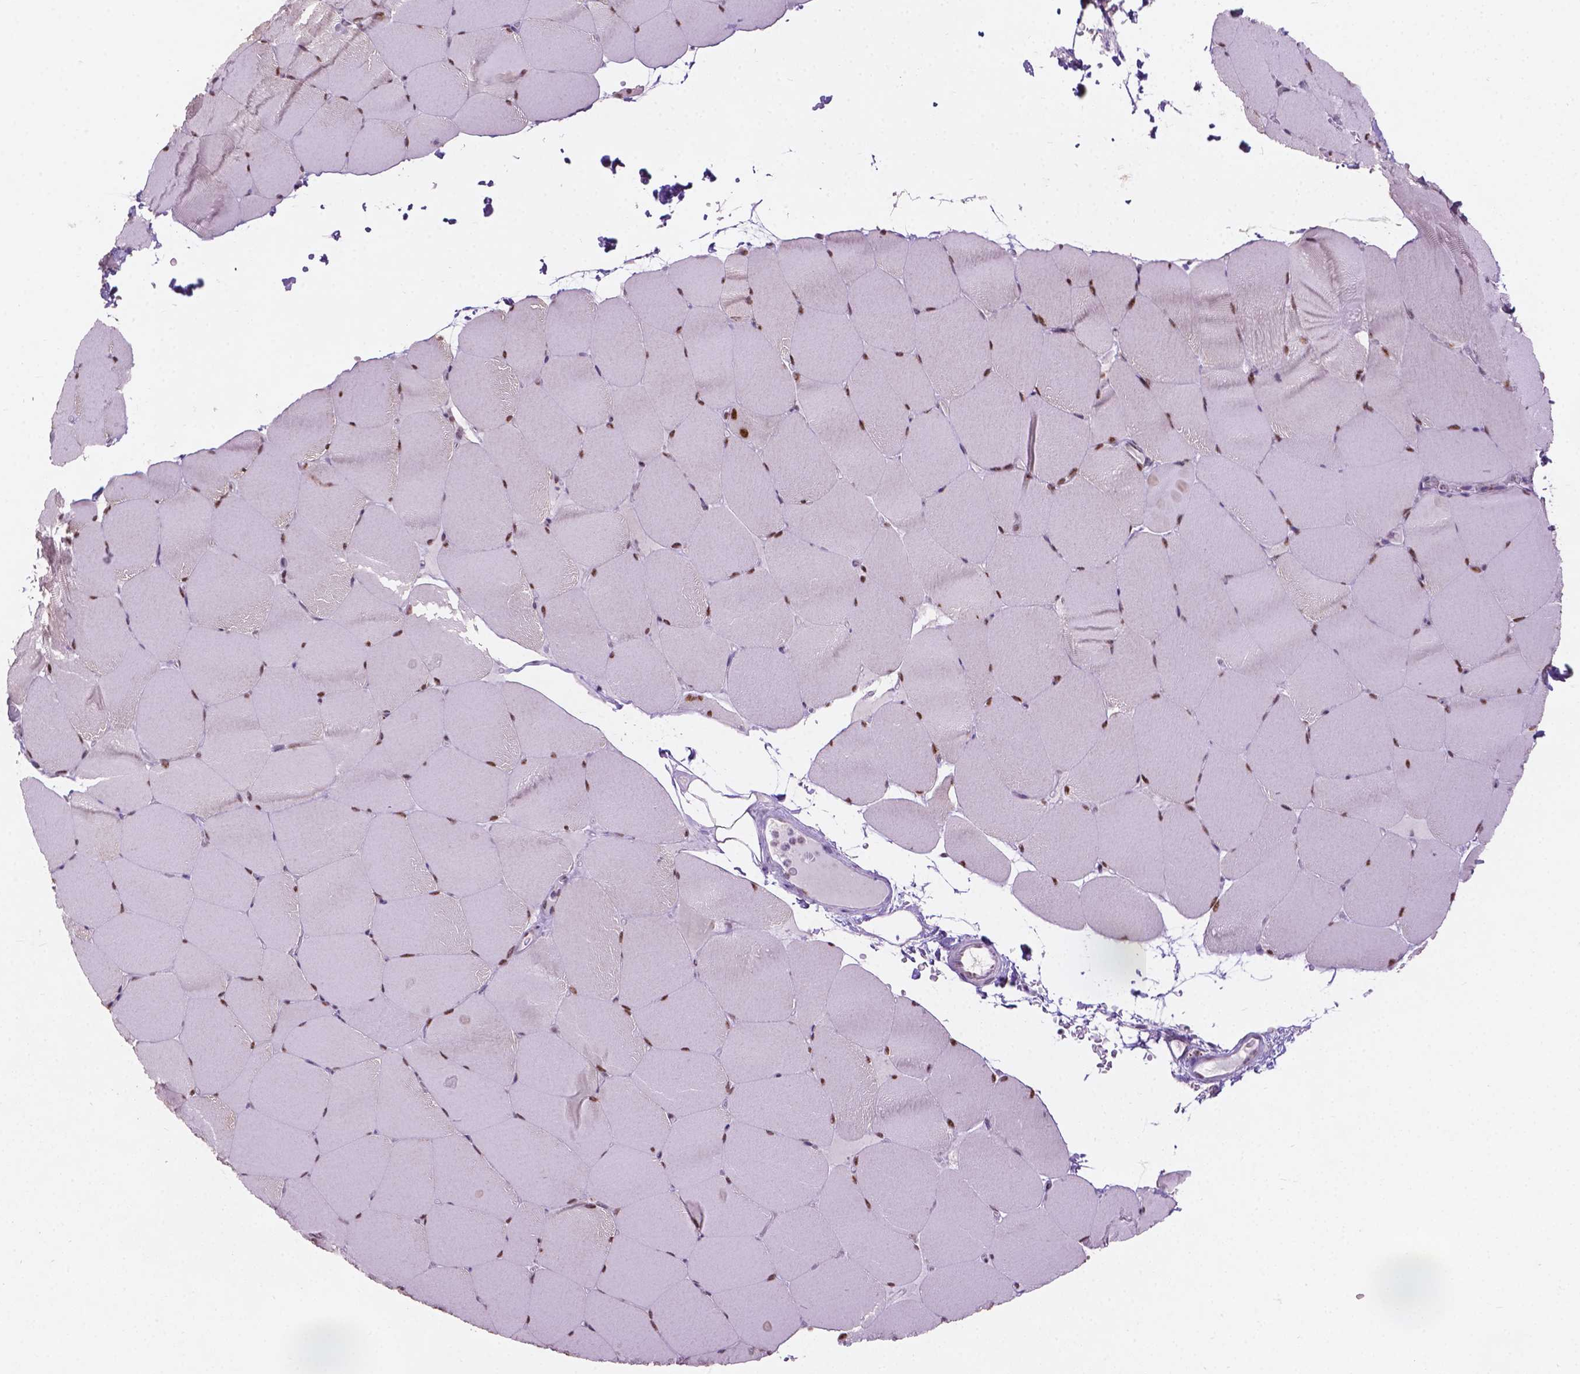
{"staining": {"intensity": "moderate", "quantity": ">75%", "location": "nuclear"}, "tissue": "skeletal muscle", "cell_type": "Myocytes", "image_type": "normal", "snomed": [{"axis": "morphology", "description": "Normal tissue, NOS"}, {"axis": "topography", "description": "Skeletal muscle"}], "caption": "This micrograph demonstrates unremarkable skeletal muscle stained with immunohistochemistry to label a protein in brown. The nuclear of myocytes show moderate positivity for the protein. Nuclei are counter-stained blue.", "gene": "COIL", "patient": {"sex": "female", "age": 37}}